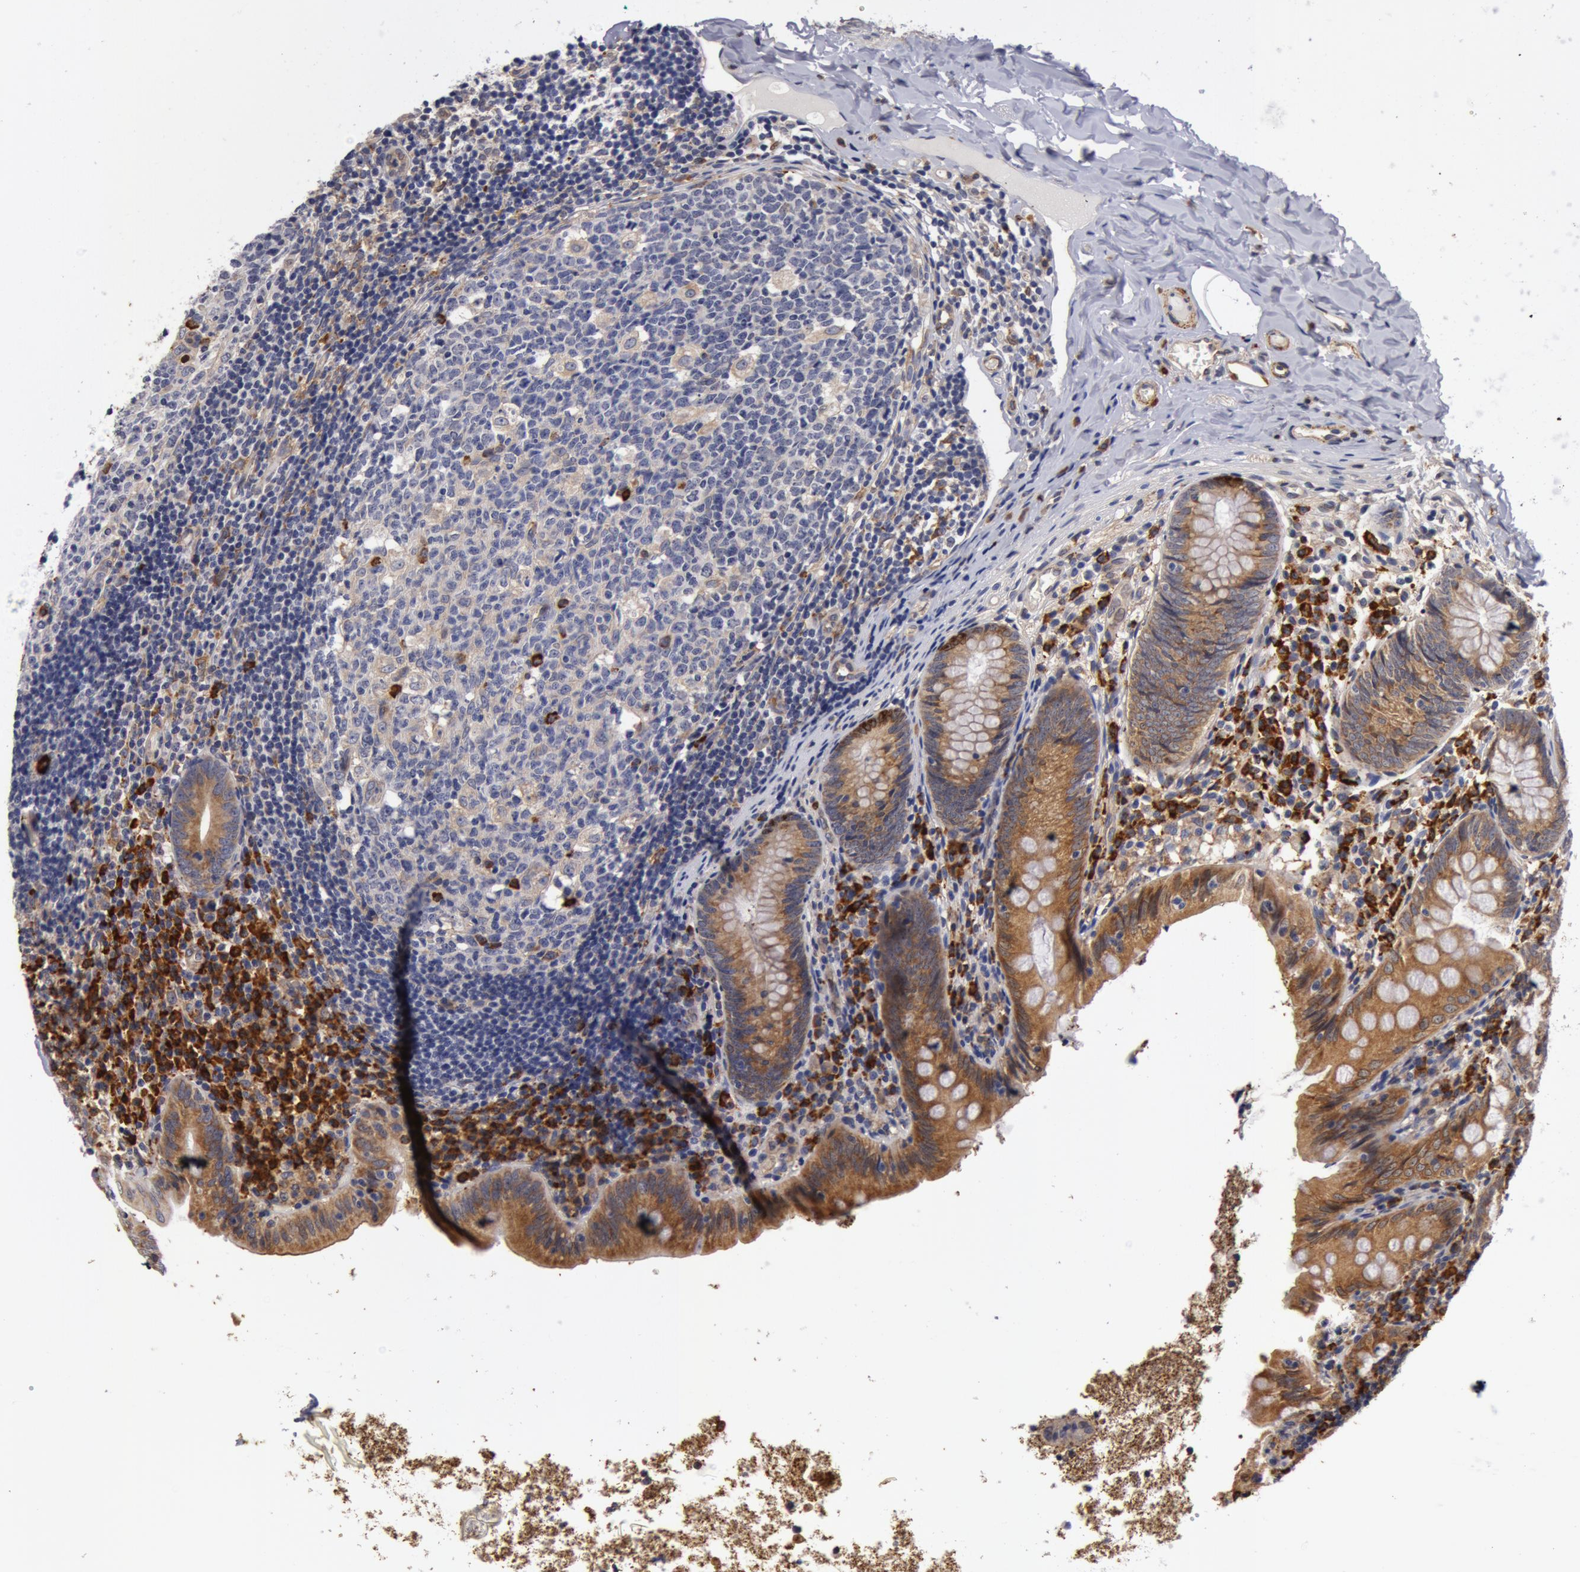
{"staining": {"intensity": "moderate", "quantity": ">75%", "location": "cytoplasmic/membranous"}, "tissue": "appendix", "cell_type": "Glandular cells", "image_type": "normal", "snomed": [{"axis": "morphology", "description": "Normal tissue, NOS"}, {"axis": "topography", "description": "Appendix"}], "caption": "Protein expression analysis of normal human appendix reveals moderate cytoplasmic/membranous expression in approximately >75% of glandular cells. The staining was performed using DAB to visualize the protein expression in brown, while the nuclei were stained in blue with hematoxylin (Magnification: 20x).", "gene": "IL23A", "patient": {"sex": "male", "age": 7}}